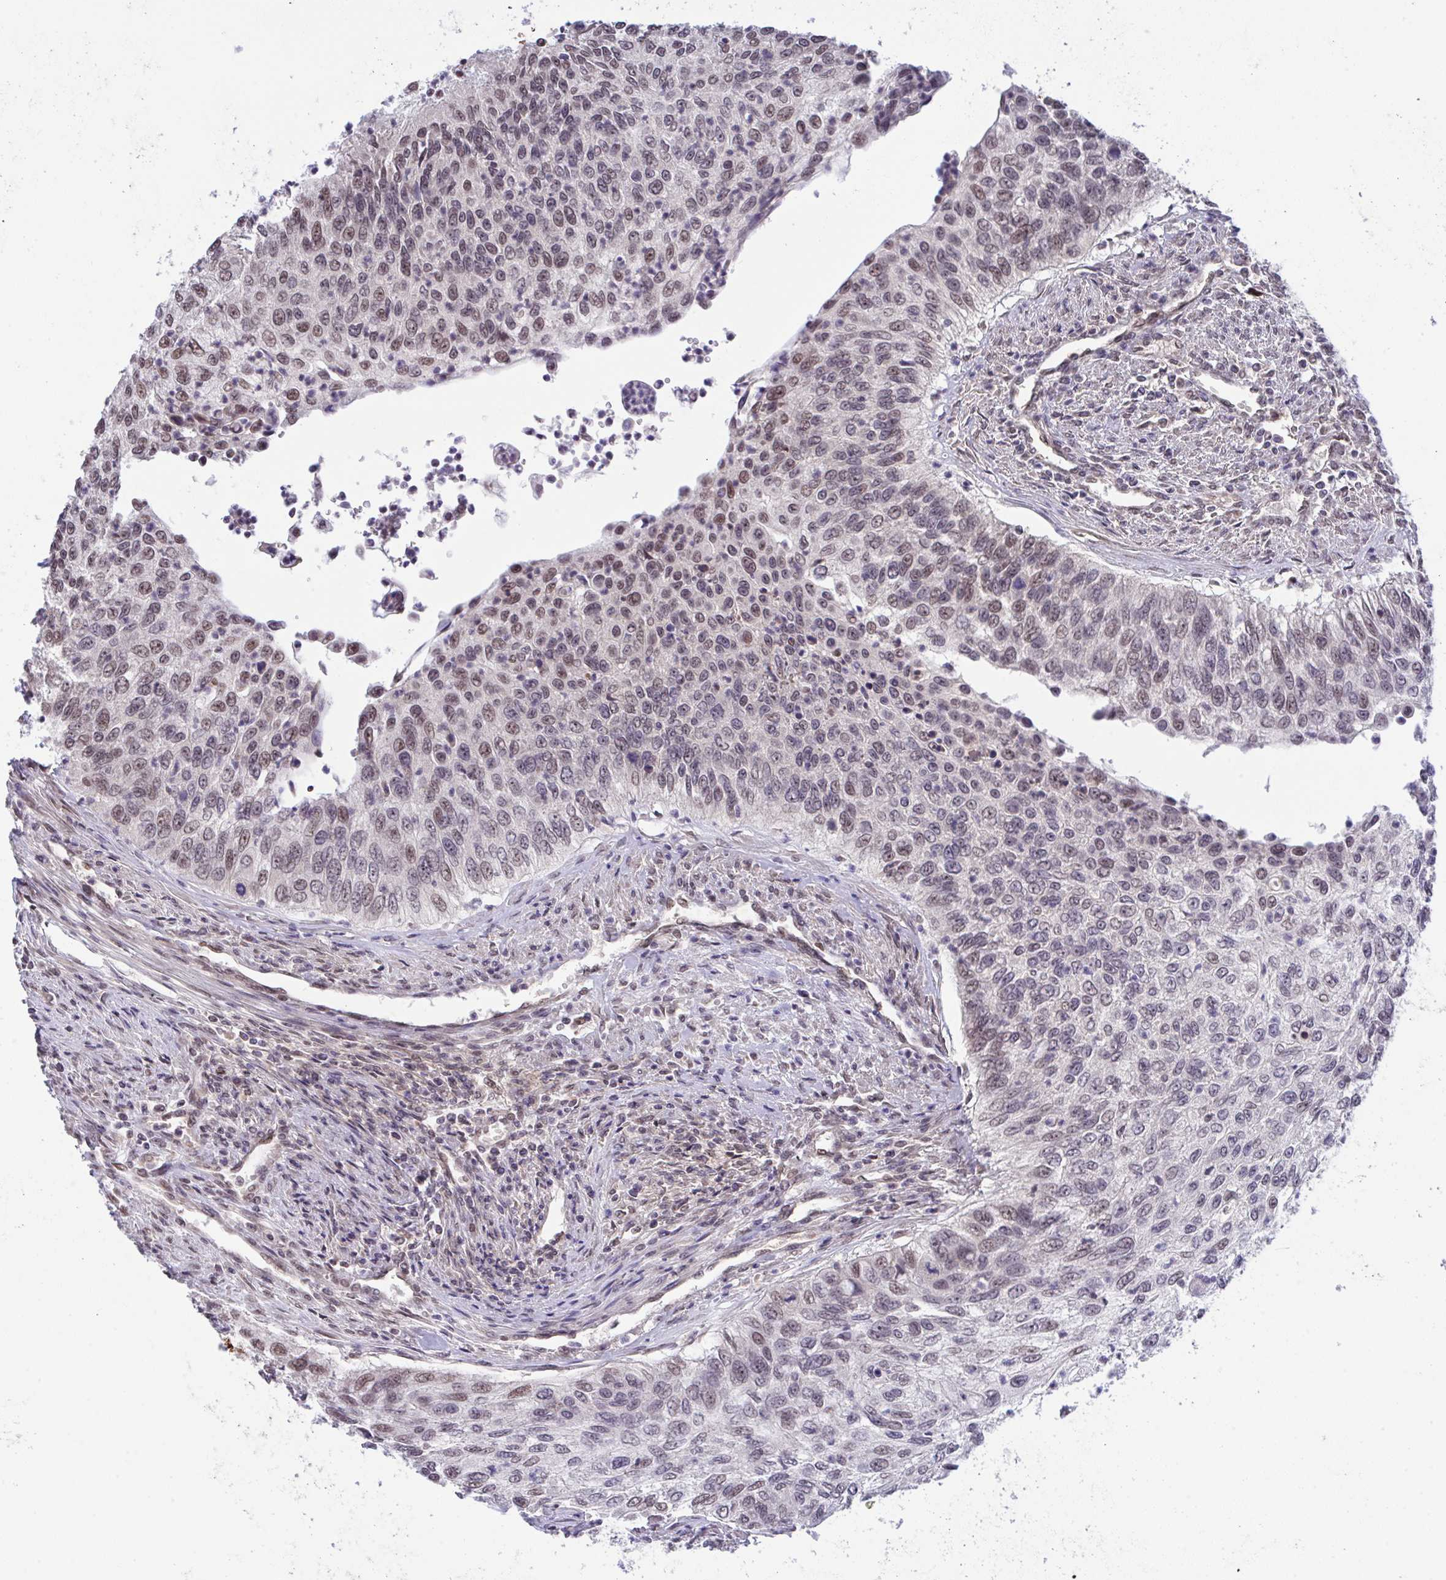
{"staining": {"intensity": "moderate", "quantity": "25%-75%", "location": "nuclear"}, "tissue": "urothelial cancer", "cell_type": "Tumor cells", "image_type": "cancer", "snomed": [{"axis": "morphology", "description": "Urothelial carcinoma, High grade"}, {"axis": "topography", "description": "Urinary bladder"}], "caption": "Urothelial carcinoma (high-grade) stained with immunohistochemistry (IHC) displays moderate nuclear expression in approximately 25%-75% of tumor cells. Nuclei are stained in blue.", "gene": "C9orf64", "patient": {"sex": "female", "age": 60}}